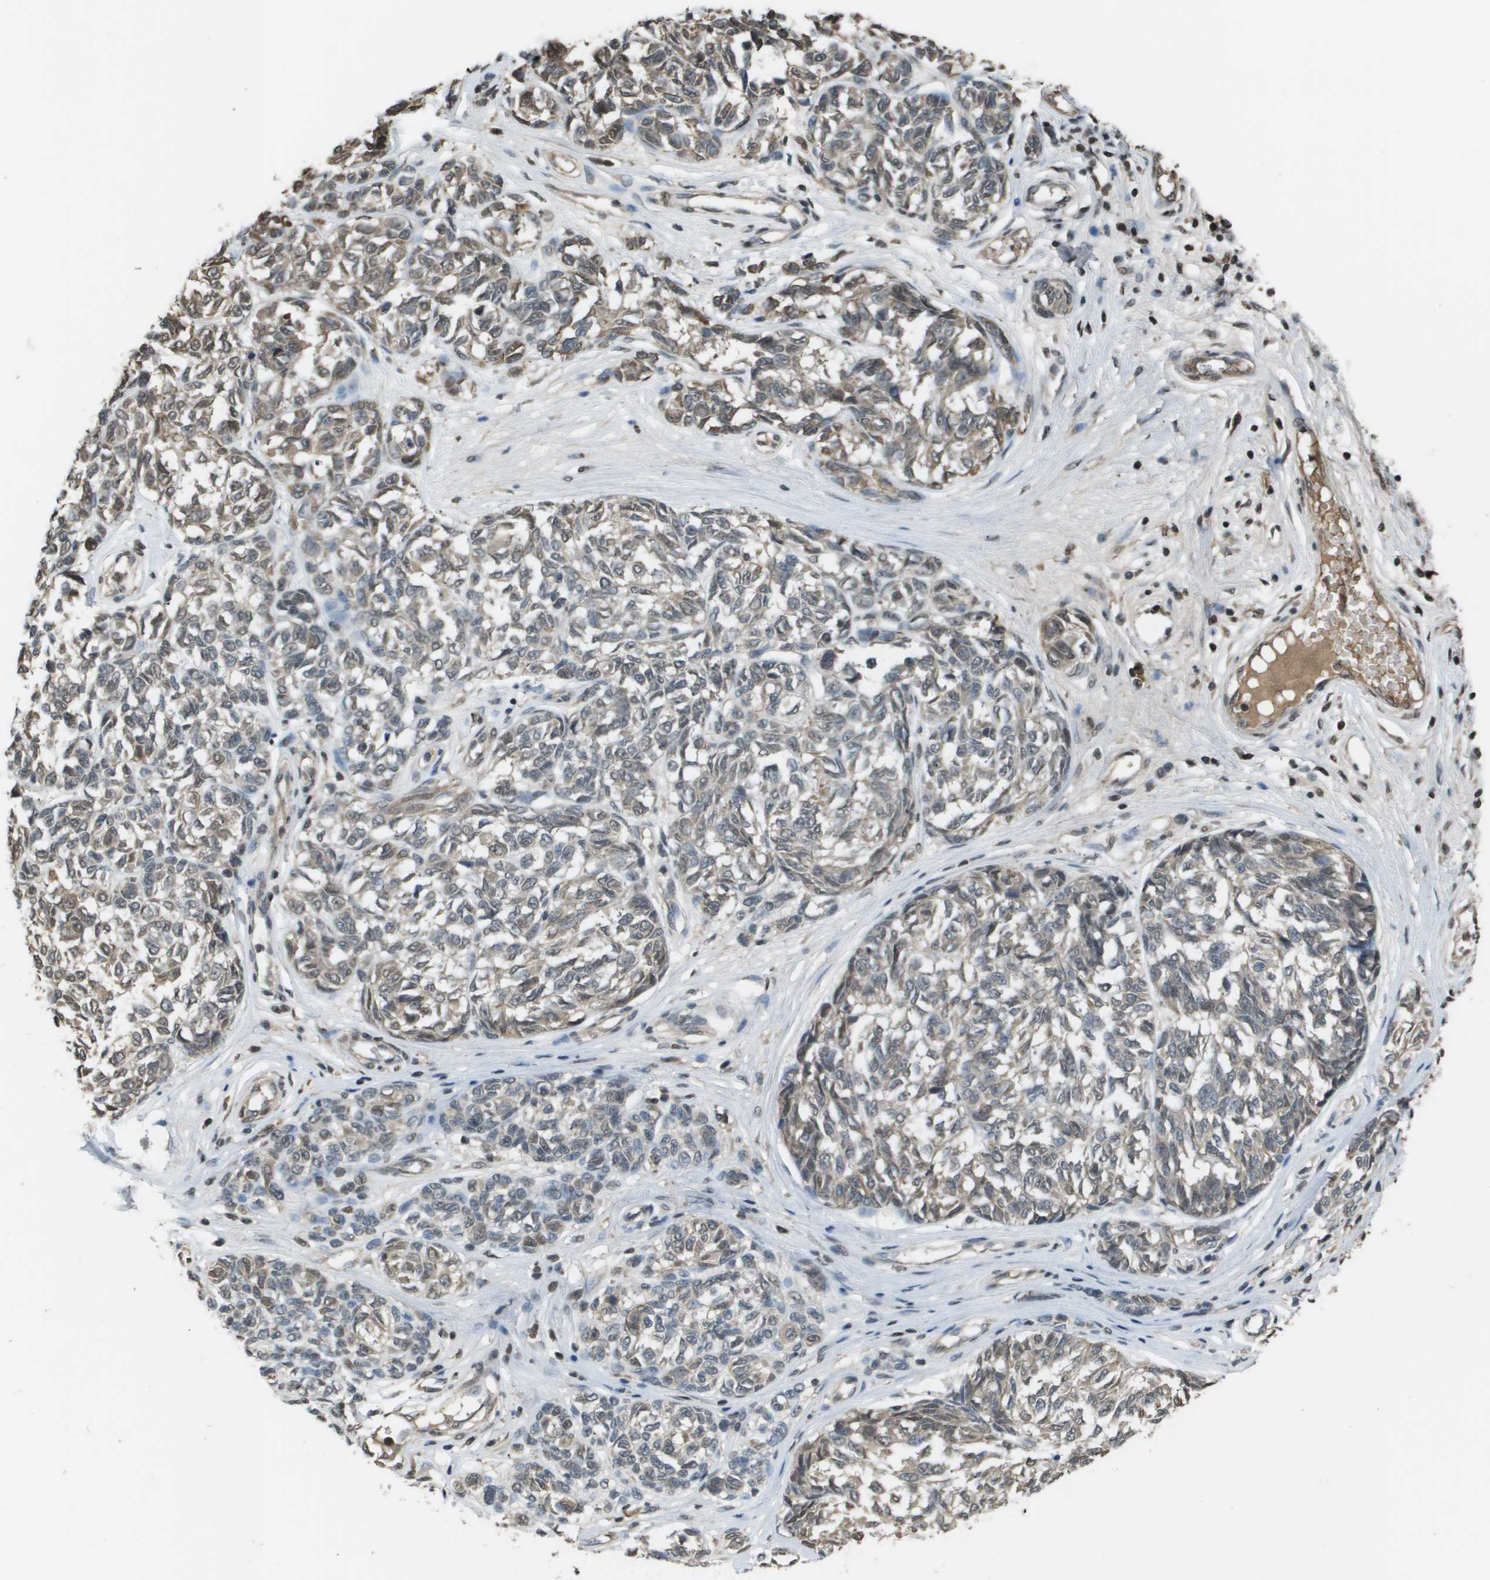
{"staining": {"intensity": "weak", "quantity": "<25%", "location": "cytoplasmic/membranous"}, "tissue": "melanoma", "cell_type": "Tumor cells", "image_type": "cancer", "snomed": [{"axis": "morphology", "description": "Malignant melanoma, NOS"}, {"axis": "topography", "description": "Skin"}], "caption": "Tumor cells show no significant expression in melanoma.", "gene": "NDRG2", "patient": {"sex": "female", "age": 64}}